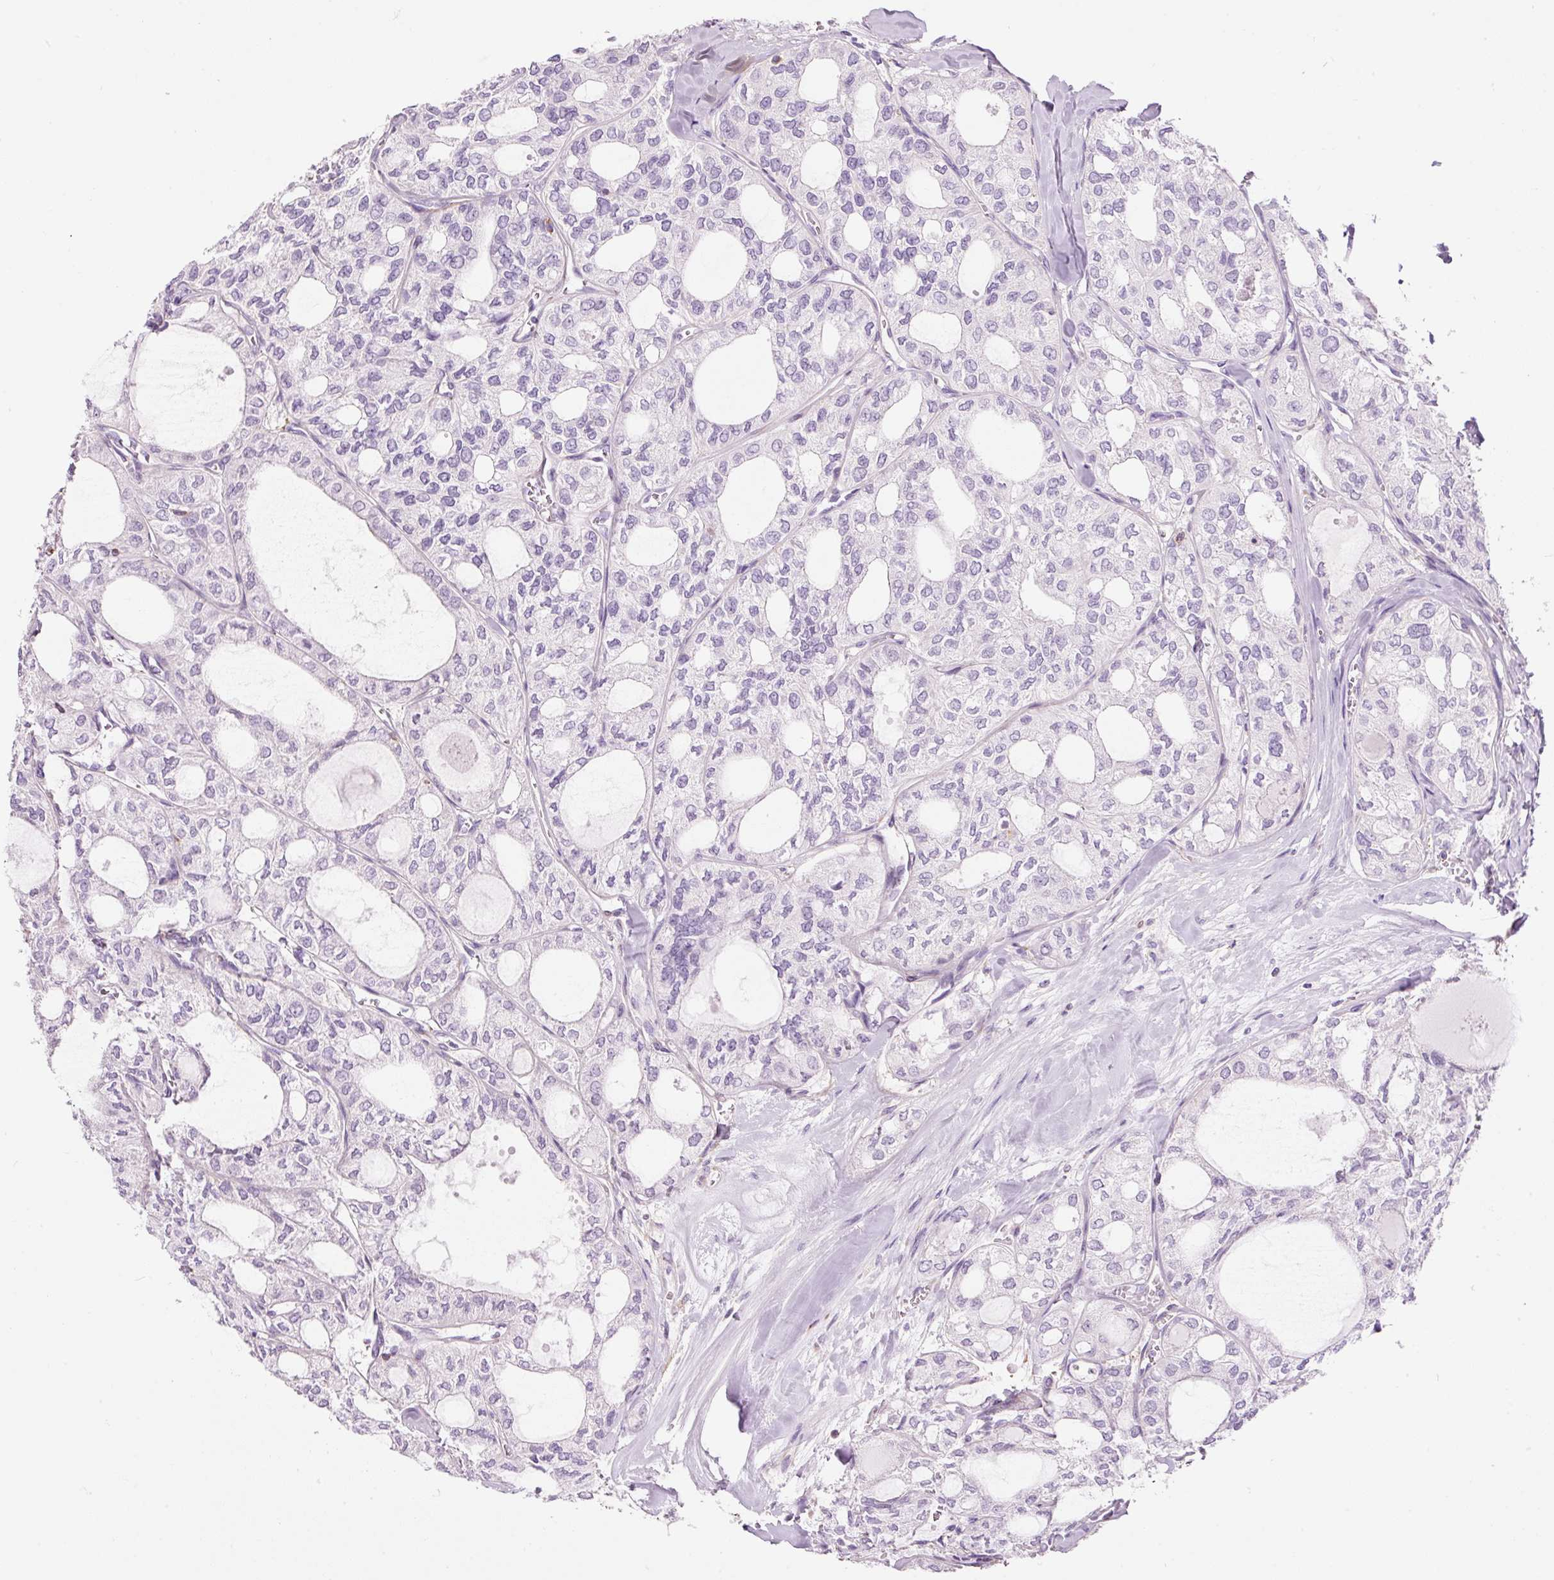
{"staining": {"intensity": "negative", "quantity": "none", "location": "none"}, "tissue": "thyroid cancer", "cell_type": "Tumor cells", "image_type": "cancer", "snomed": [{"axis": "morphology", "description": "Follicular adenoma carcinoma, NOS"}, {"axis": "topography", "description": "Thyroid gland"}], "caption": "Follicular adenoma carcinoma (thyroid) was stained to show a protein in brown. There is no significant staining in tumor cells.", "gene": "DOK6", "patient": {"sex": "male", "age": 75}}